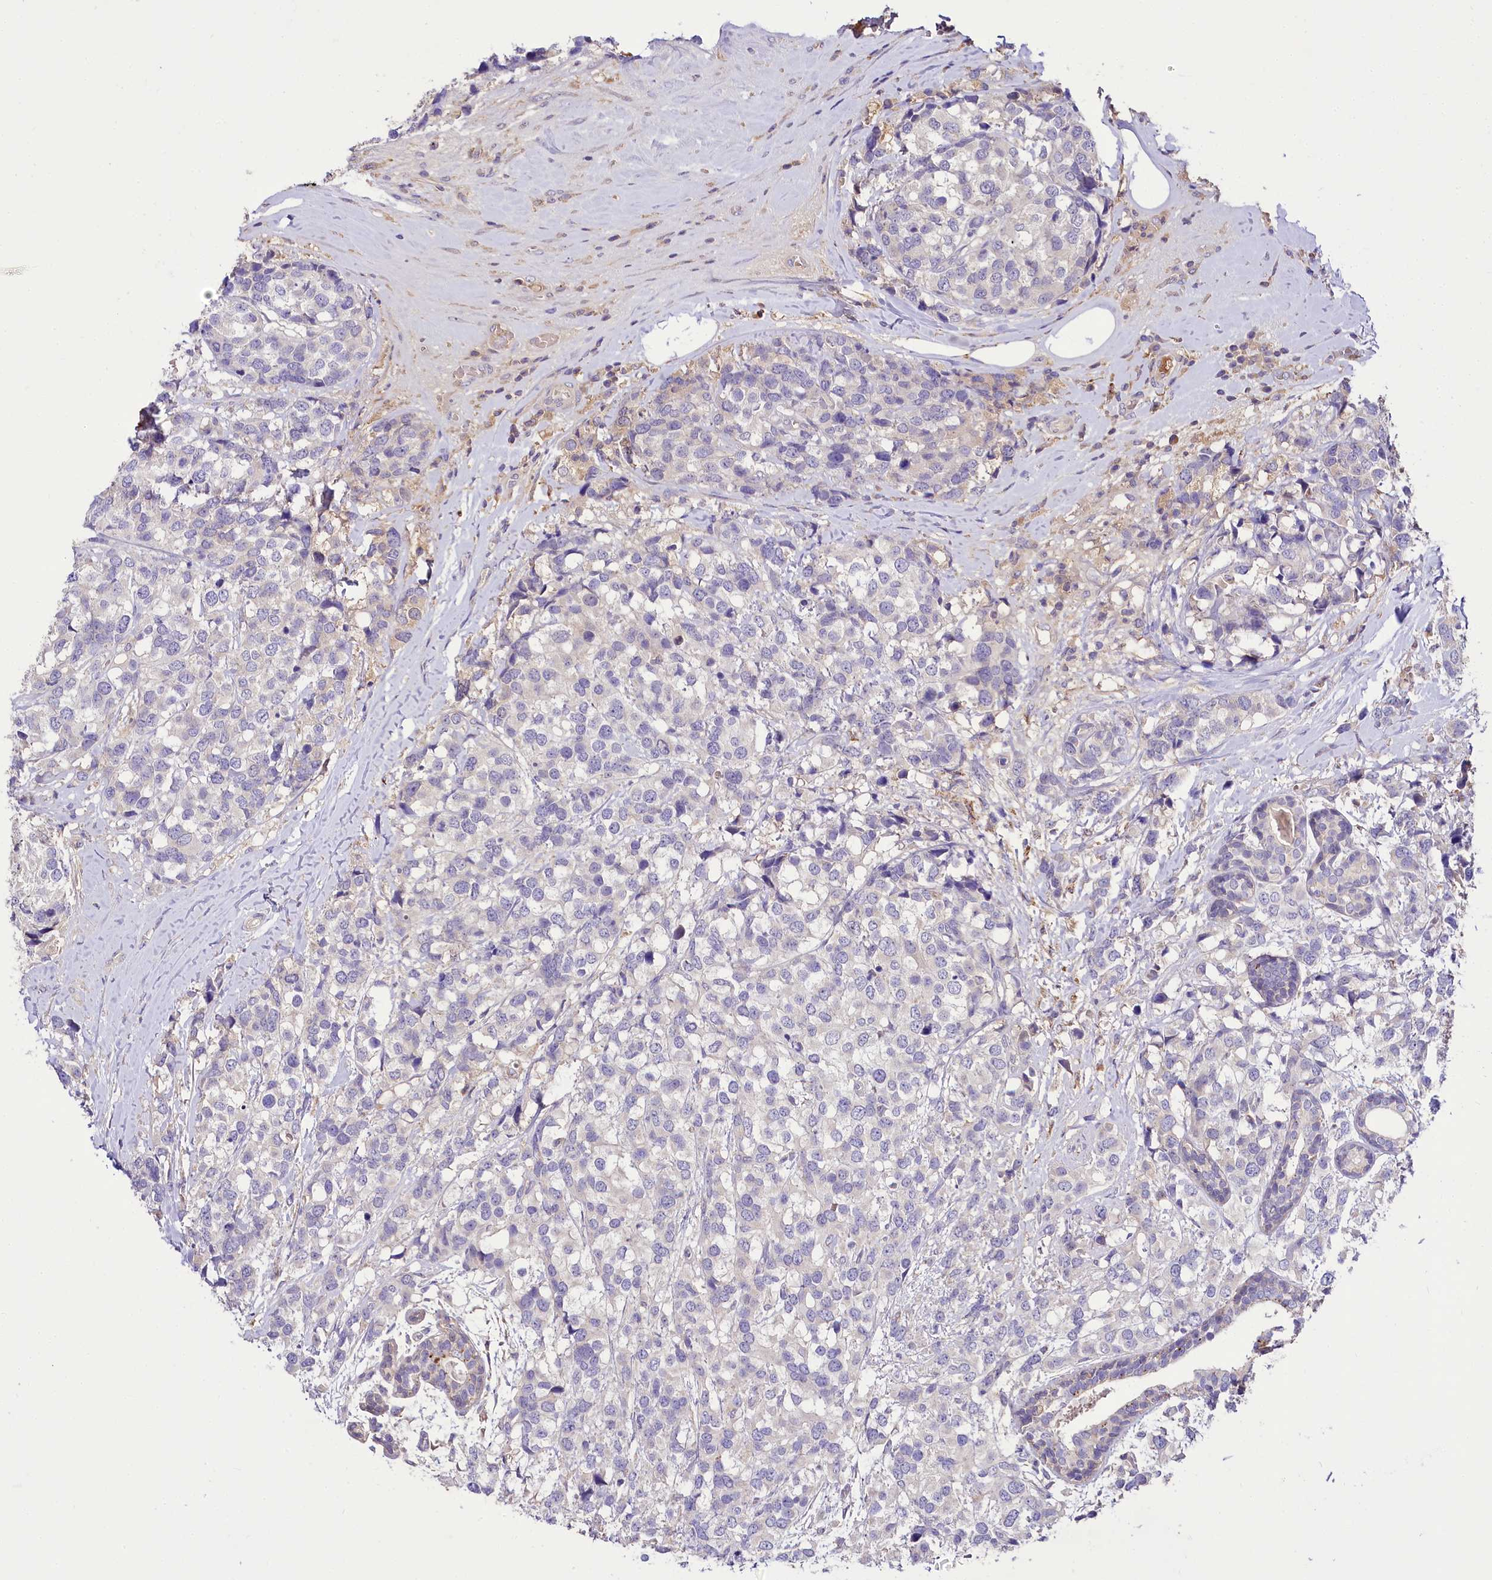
{"staining": {"intensity": "negative", "quantity": "none", "location": "none"}, "tissue": "breast cancer", "cell_type": "Tumor cells", "image_type": "cancer", "snomed": [{"axis": "morphology", "description": "Lobular carcinoma"}, {"axis": "topography", "description": "Breast"}], "caption": "Breast cancer (lobular carcinoma) was stained to show a protein in brown. There is no significant staining in tumor cells.", "gene": "PPP1R32", "patient": {"sex": "female", "age": 59}}